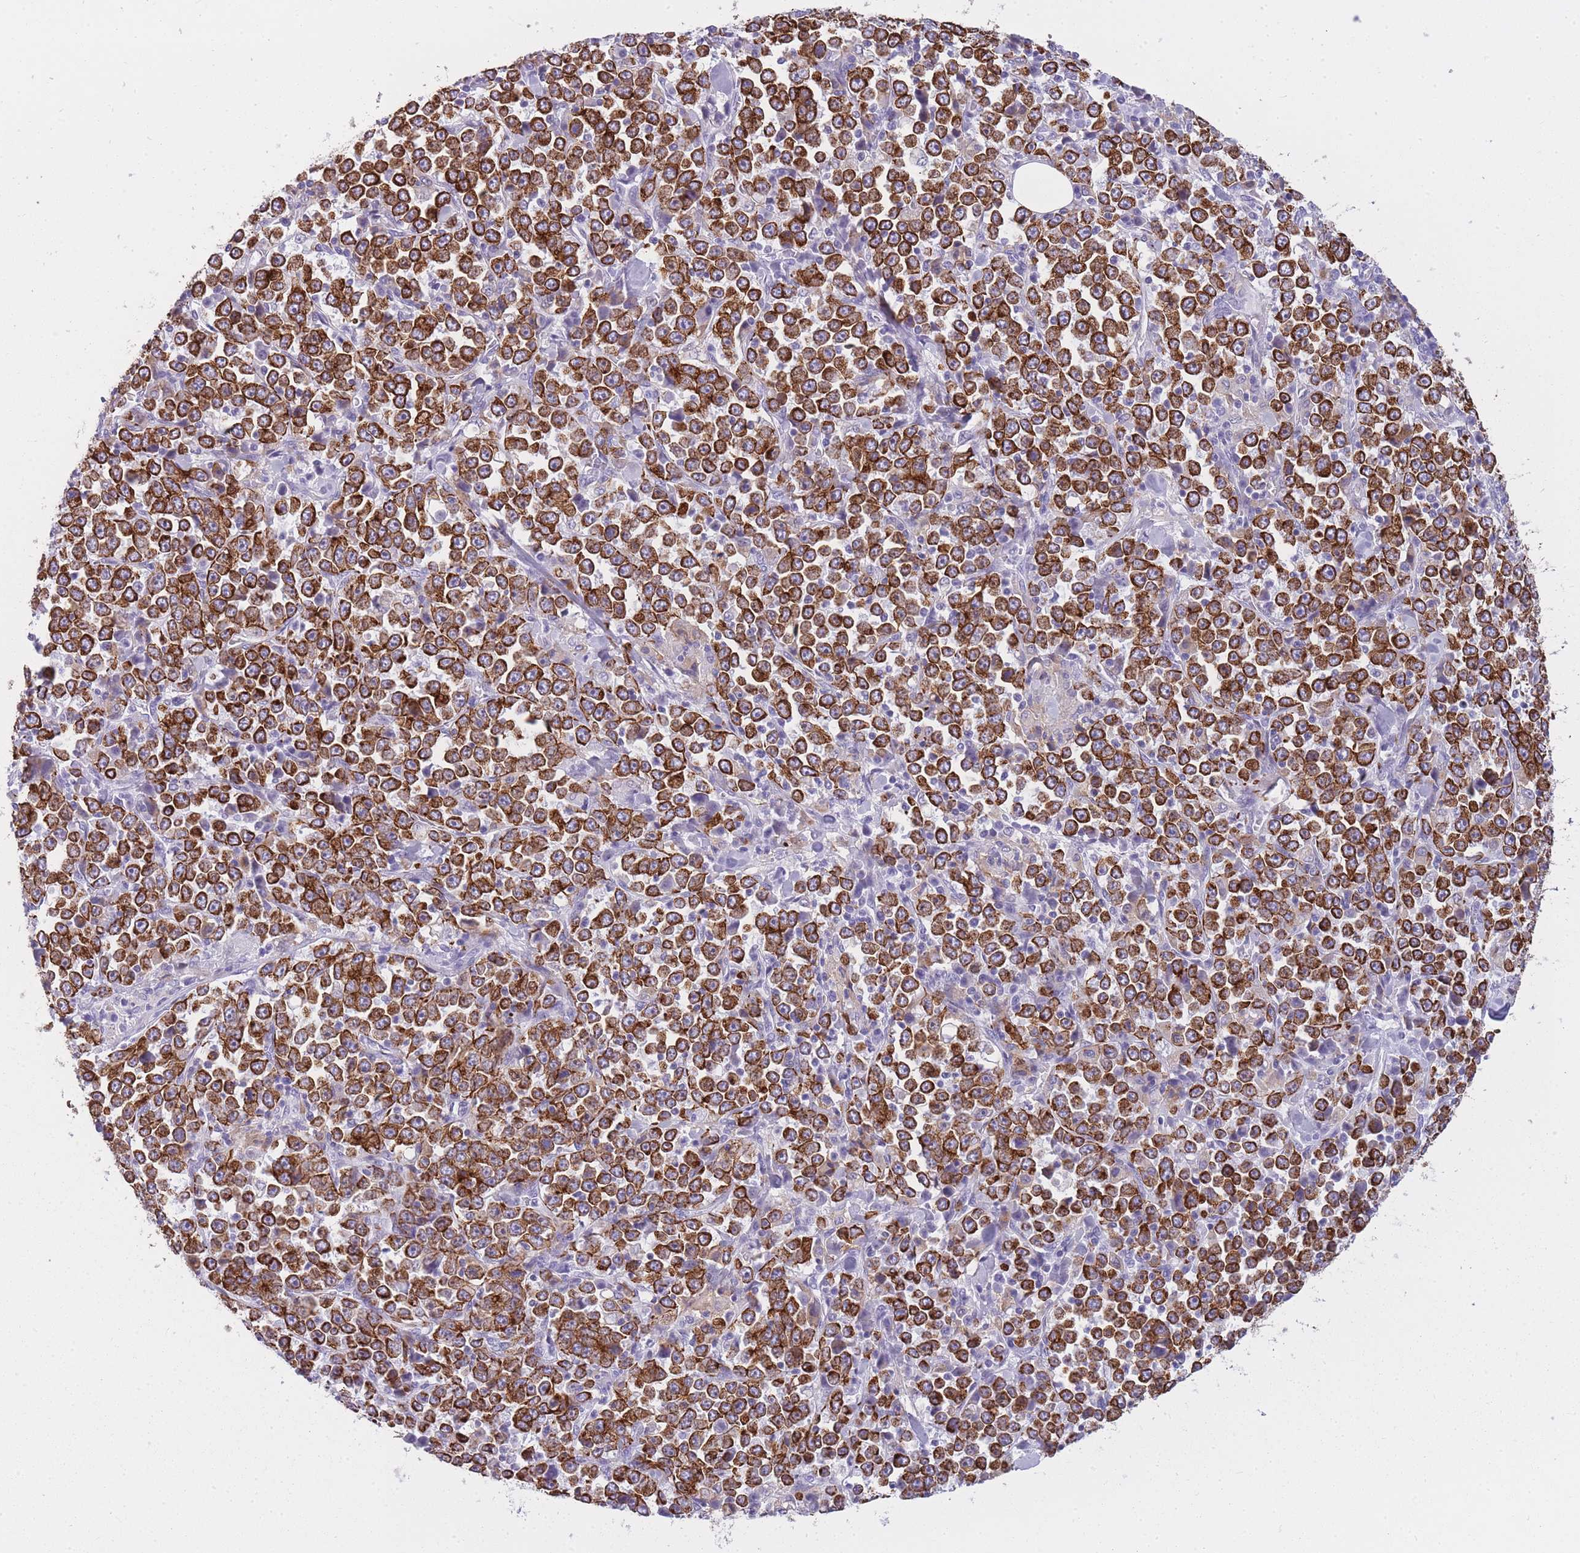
{"staining": {"intensity": "strong", "quantity": ">75%", "location": "cytoplasmic/membranous"}, "tissue": "stomach cancer", "cell_type": "Tumor cells", "image_type": "cancer", "snomed": [{"axis": "morphology", "description": "Normal tissue, NOS"}, {"axis": "morphology", "description": "Adenocarcinoma, NOS"}, {"axis": "topography", "description": "Stomach, upper"}, {"axis": "topography", "description": "Stomach"}], "caption": "A histopathology image of human stomach adenocarcinoma stained for a protein shows strong cytoplasmic/membranous brown staining in tumor cells.", "gene": "RADX", "patient": {"sex": "male", "age": 59}}